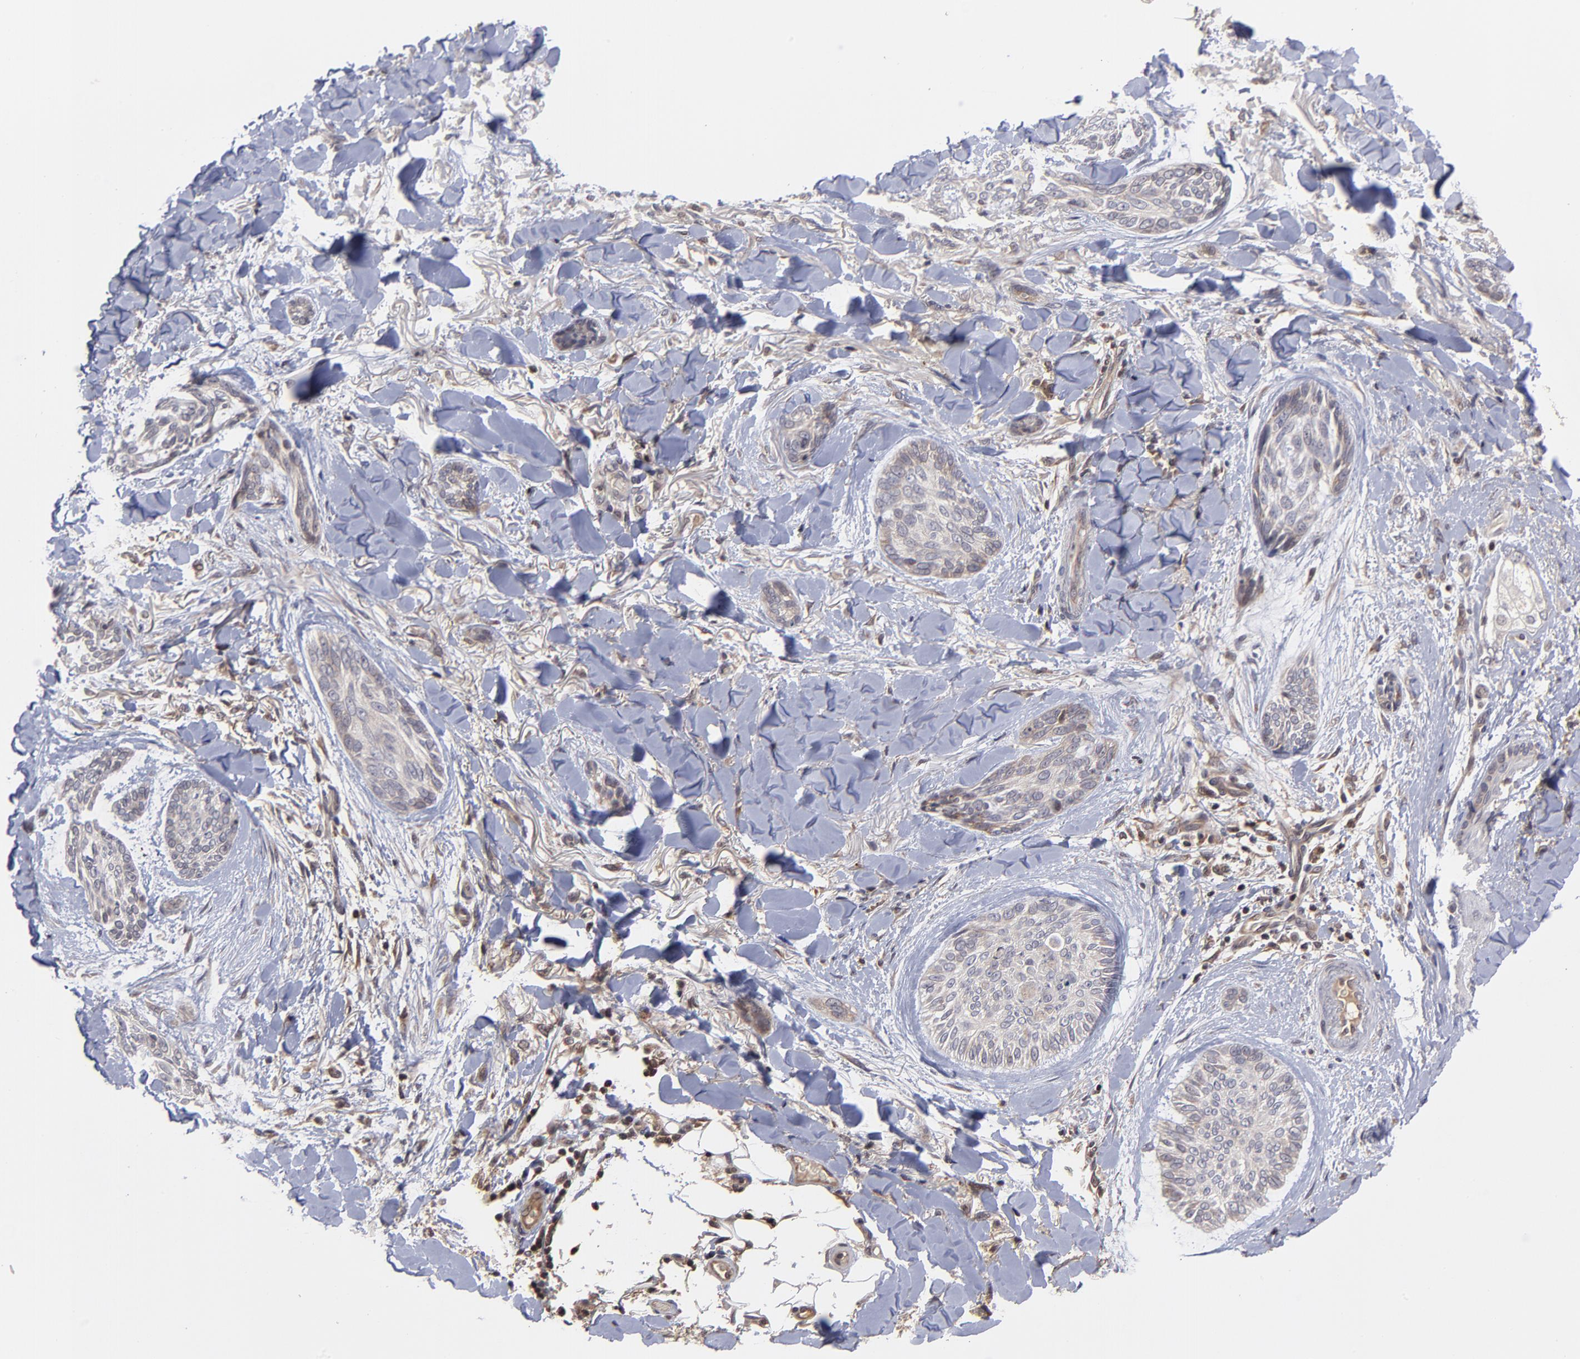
{"staining": {"intensity": "weak", "quantity": "25%-75%", "location": "cytoplasmic/membranous"}, "tissue": "skin cancer", "cell_type": "Tumor cells", "image_type": "cancer", "snomed": [{"axis": "morphology", "description": "Normal tissue, NOS"}, {"axis": "morphology", "description": "Basal cell carcinoma"}, {"axis": "topography", "description": "Skin"}], "caption": "Skin cancer stained with a brown dye exhibits weak cytoplasmic/membranous positive staining in about 25%-75% of tumor cells.", "gene": "UBE2L6", "patient": {"sex": "female", "age": 71}}